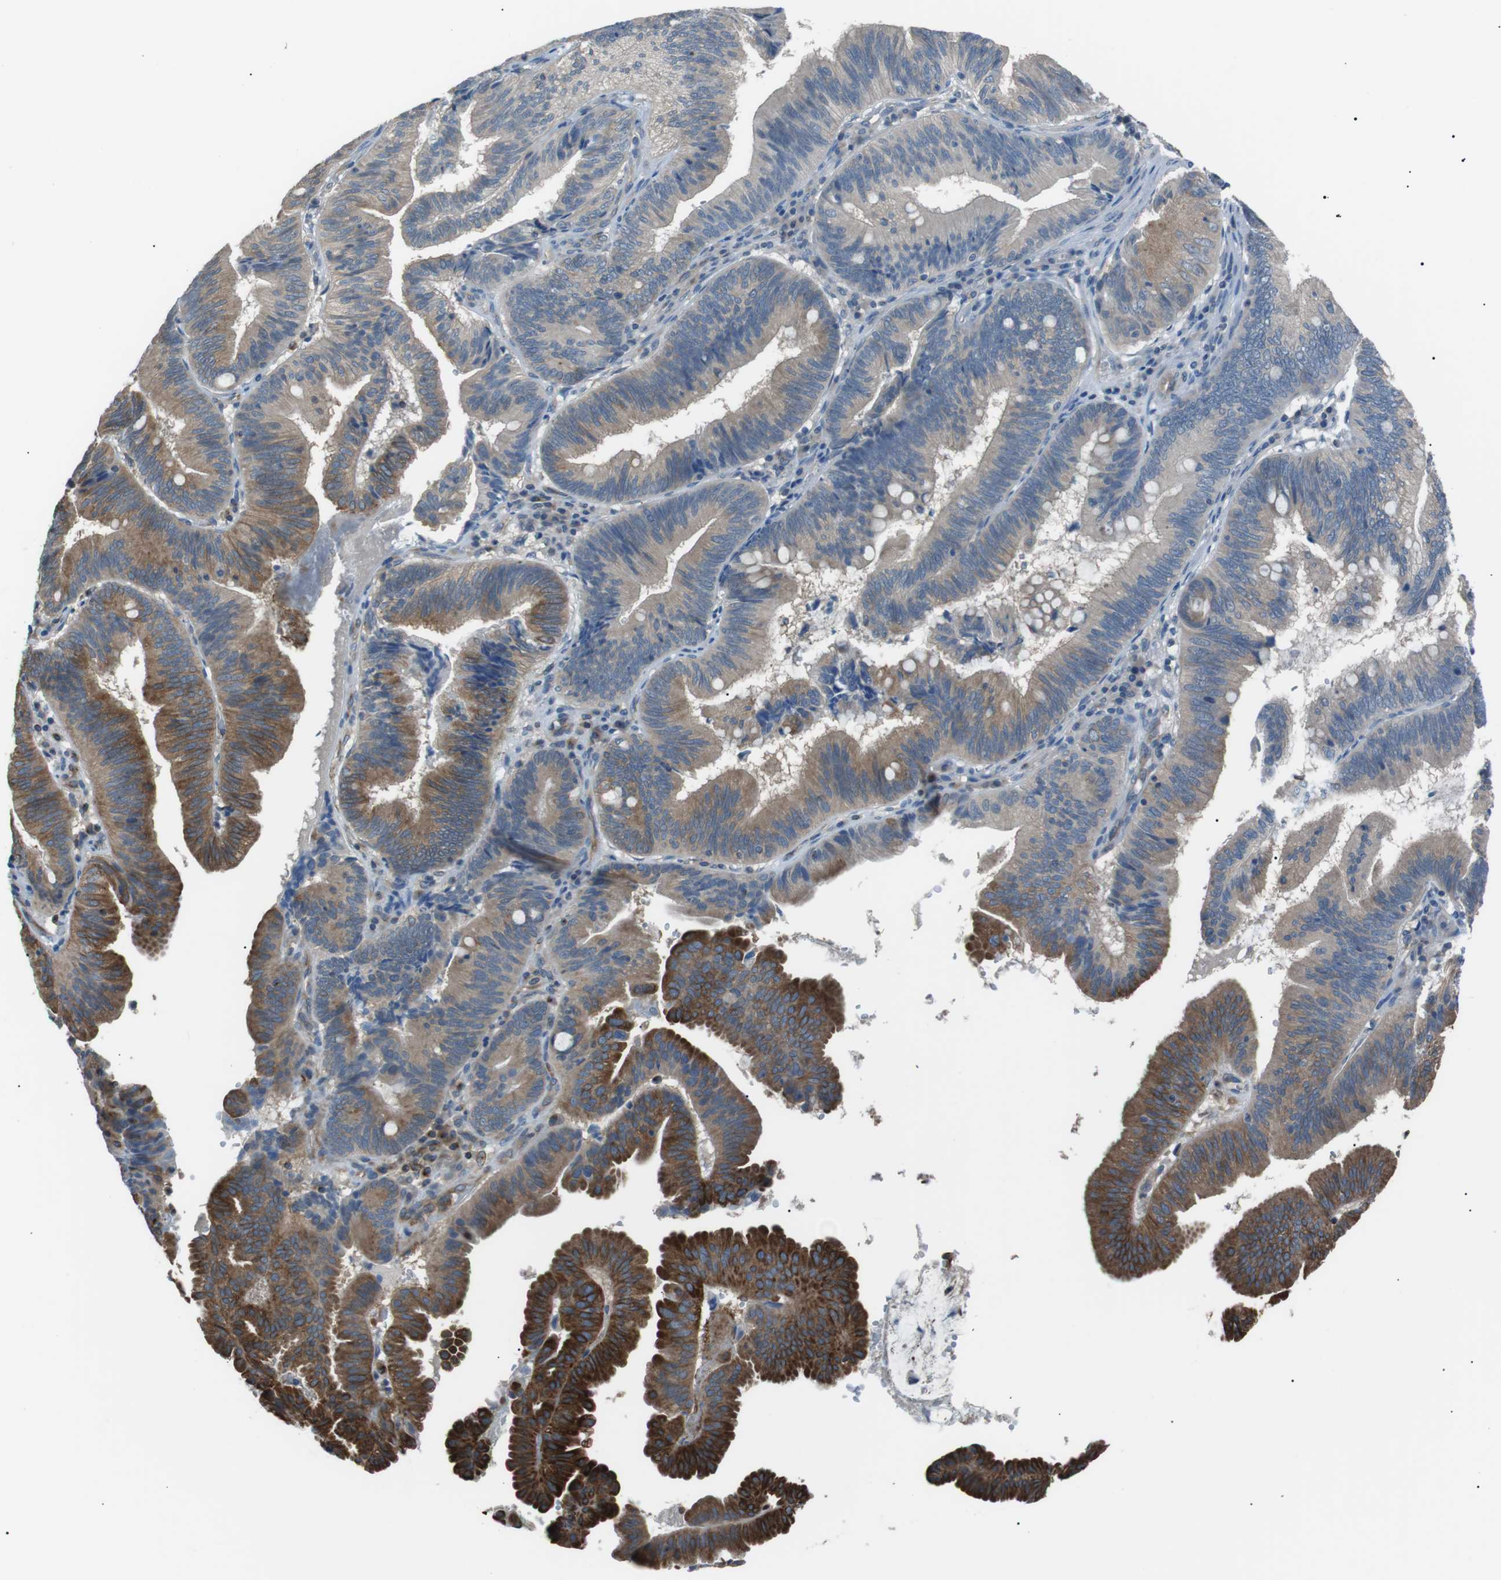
{"staining": {"intensity": "strong", "quantity": "<25%", "location": "cytoplasmic/membranous"}, "tissue": "pancreatic cancer", "cell_type": "Tumor cells", "image_type": "cancer", "snomed": [{"axis": "morphology", "description": "Adenocarcinoma, NOS"}, {"axis": "topography", "description": "Pancreas"}], "caption": "Strong cytoplasmic/membranous staining for a protein is present in approximately <25% of tumor cells of pancreatic cancer (adenocarcinoma) using immunohistochemistry.", "gene": "CDH26", "patient": {"sex": "male", "age": 82}}